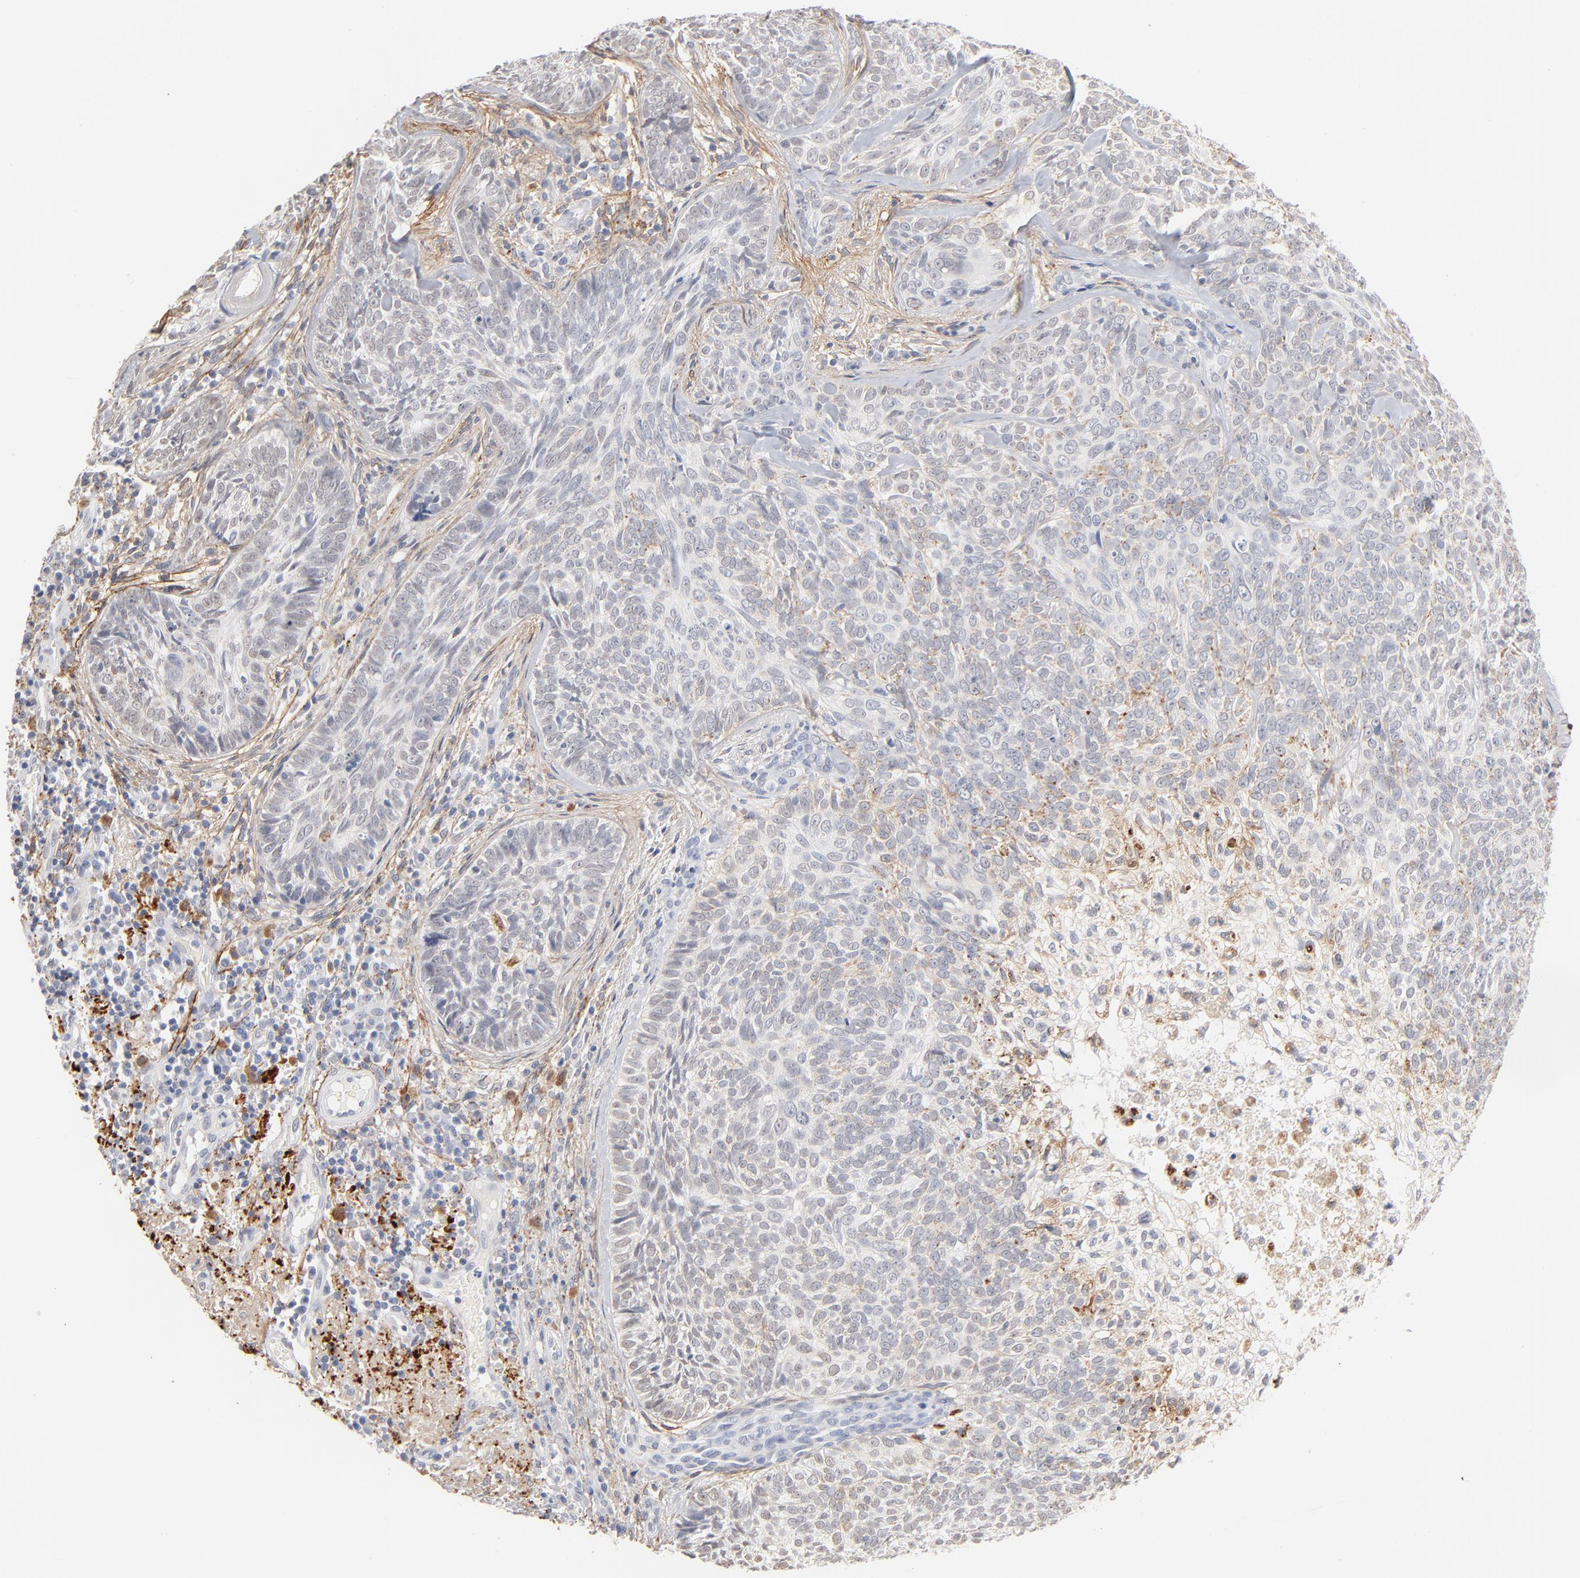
{"staining": {"intensity": "weak", "quantity": "<25%", "location": "cytoplasmic/membranous"}, "tissue": "skin cancer", "cell_type": "Tumor cells", "image_type": "cancer", "snomed": [{"axis": "morphology", "description": "Basal cell carcinoma"}, {"axis": "topography", "description": "Skin"}], "caption": "A micrograph of skin cancer stained for a protein shows no brown staining in tumor cells.", "gene": "LTBP2", "patient": {"sex": "male", "age": 72}}